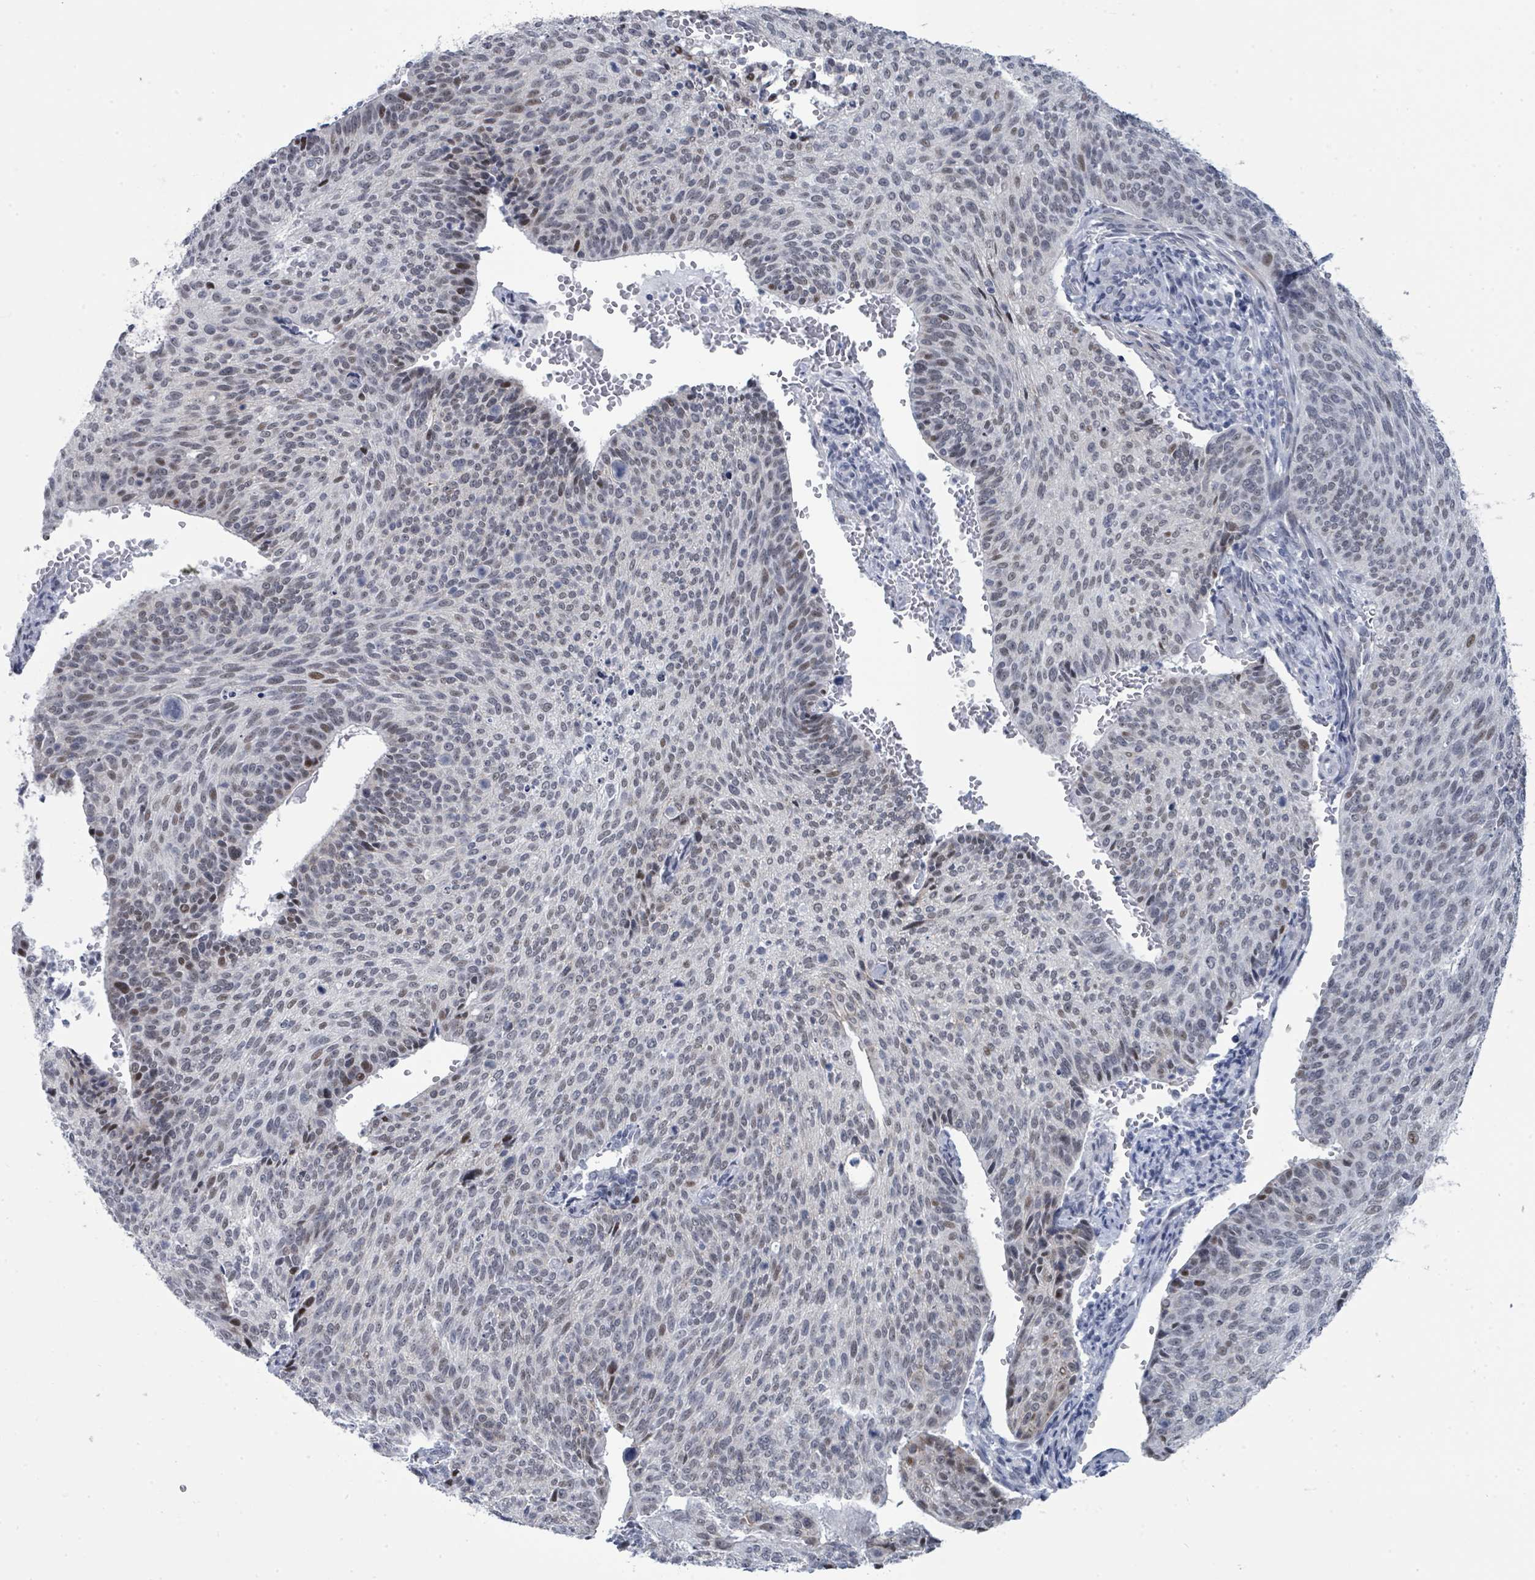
{"staining": {"intensity": "weak", "quantity": "25%-75%", "location": "cytoplasmic/membranous,nuclear"}, "tissue": "cervical cancer", "cell_type": "Tumor cells", "image_type": "cancer", "snomed": [{"axis": "morphology", "description": "Squamous cell carcinoma, NOS"}, {"axis": "topography", "description": "Cervix"}], "caption": "Immunohistochemical staining of cervical squamous cell carcinoma demonstrates low levels of weak cytoplasmic/membranous and nuclear protein positivity in approximately 25%-75% of tumor cells.", "gene": "CT45A5", "patient": {"sex": "female", "age": 70}}